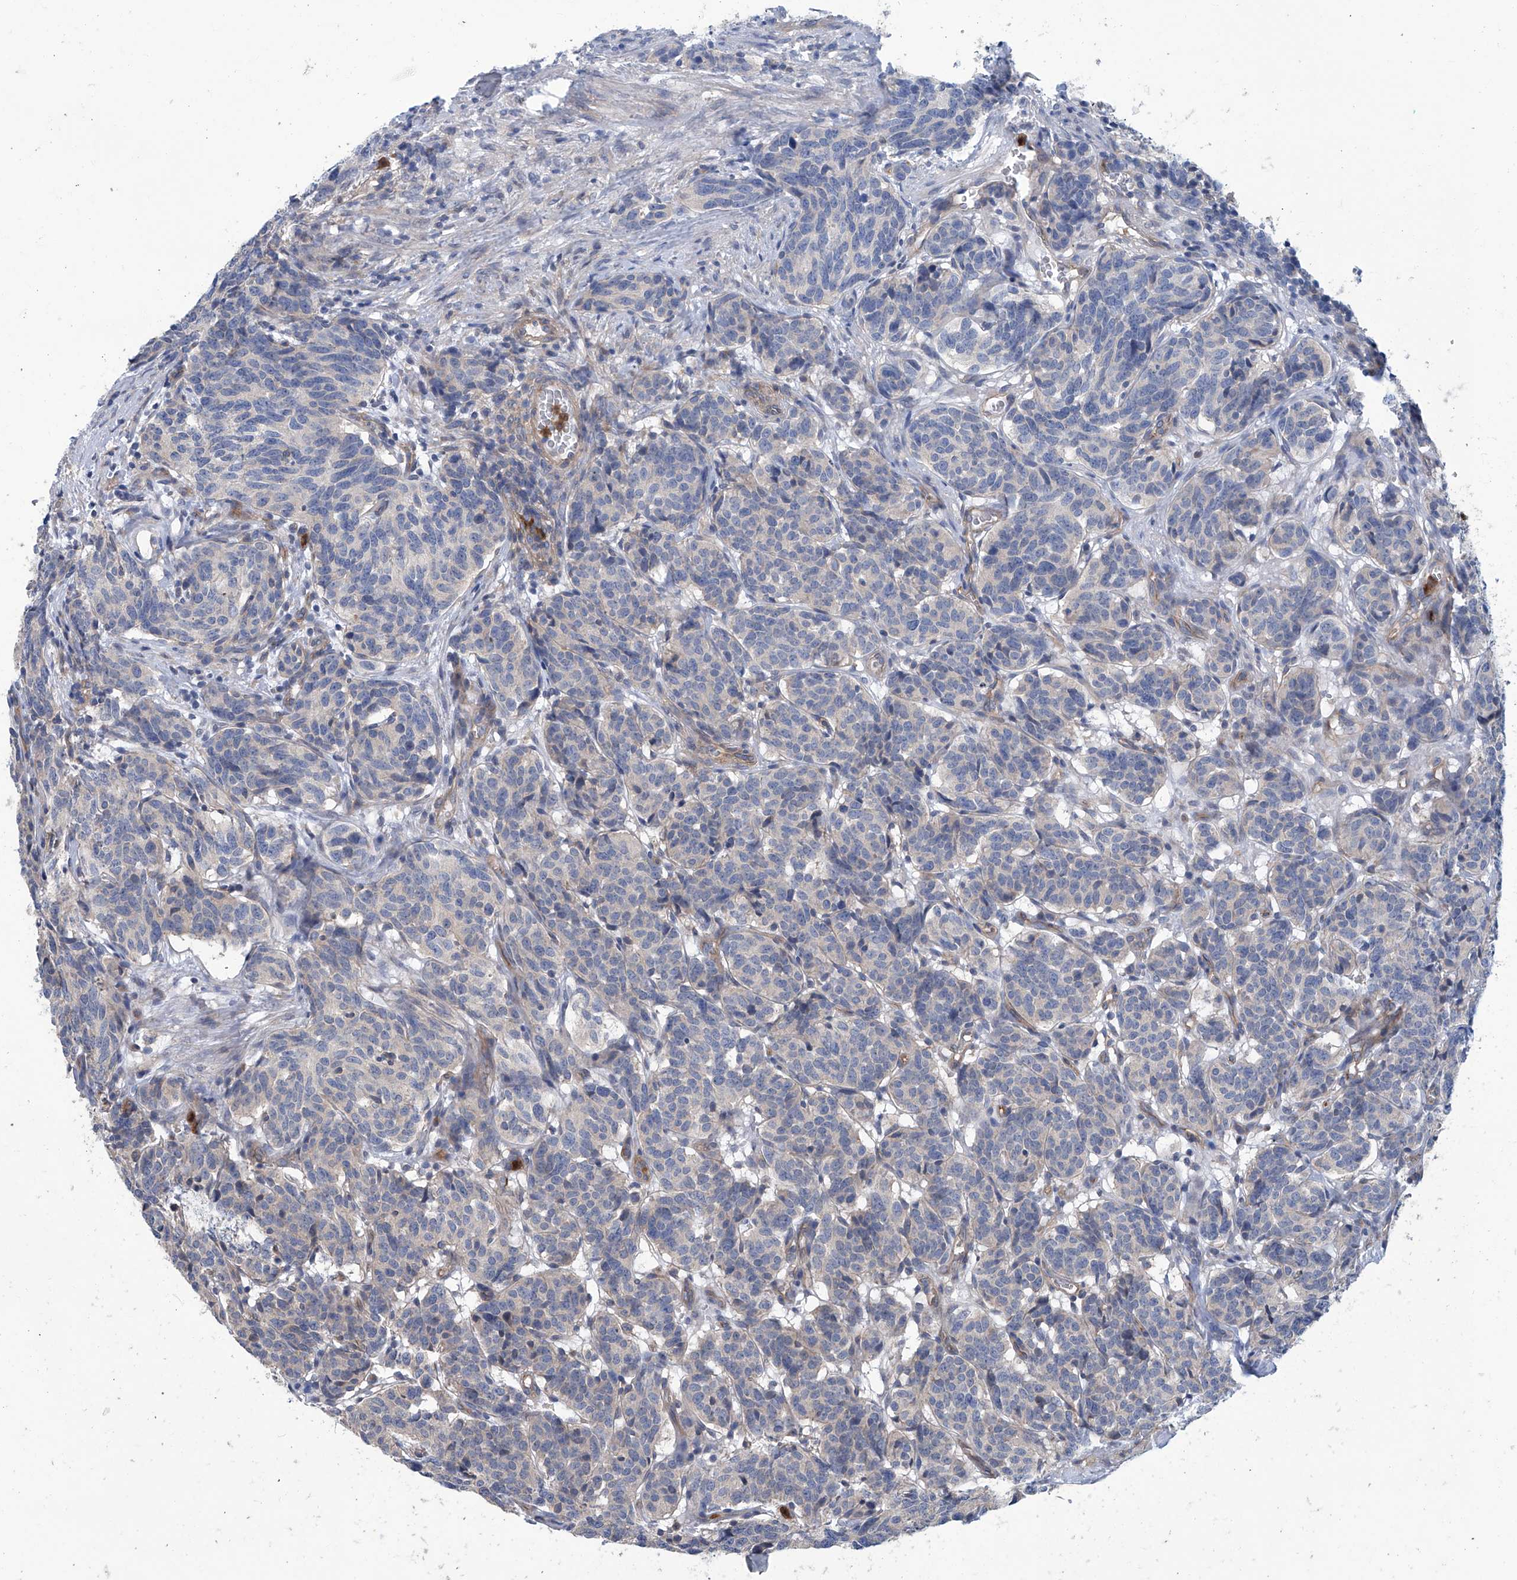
{"staining": {"intensity": "negative", "quantity": "none", "location": "none"}, "tissue": "carcinoid", "cell_type": "Tumor cells", "image_type": "cancer", "snomed": [{"axis": "morphology", "description": "Carcinoid, malignant, NOS"}, {"axis": "topography", "description": "Lung"}], "caption": "Immunohistochemistry image of neoplastic tissue: human carcinoid (malignant) stained with DAB (3,3'-diaminobenzidine) displays no significant protein expression in tumor cells. The staining was performed using DAB (3,3'-diaminobenzidine) to visualize the protein expression in brown, while the nuclei were stained in blue with hematoxylin (Magnification: 20x).", "gene": "EIF2D", "patient": {"sex": "female", "age": 46}}